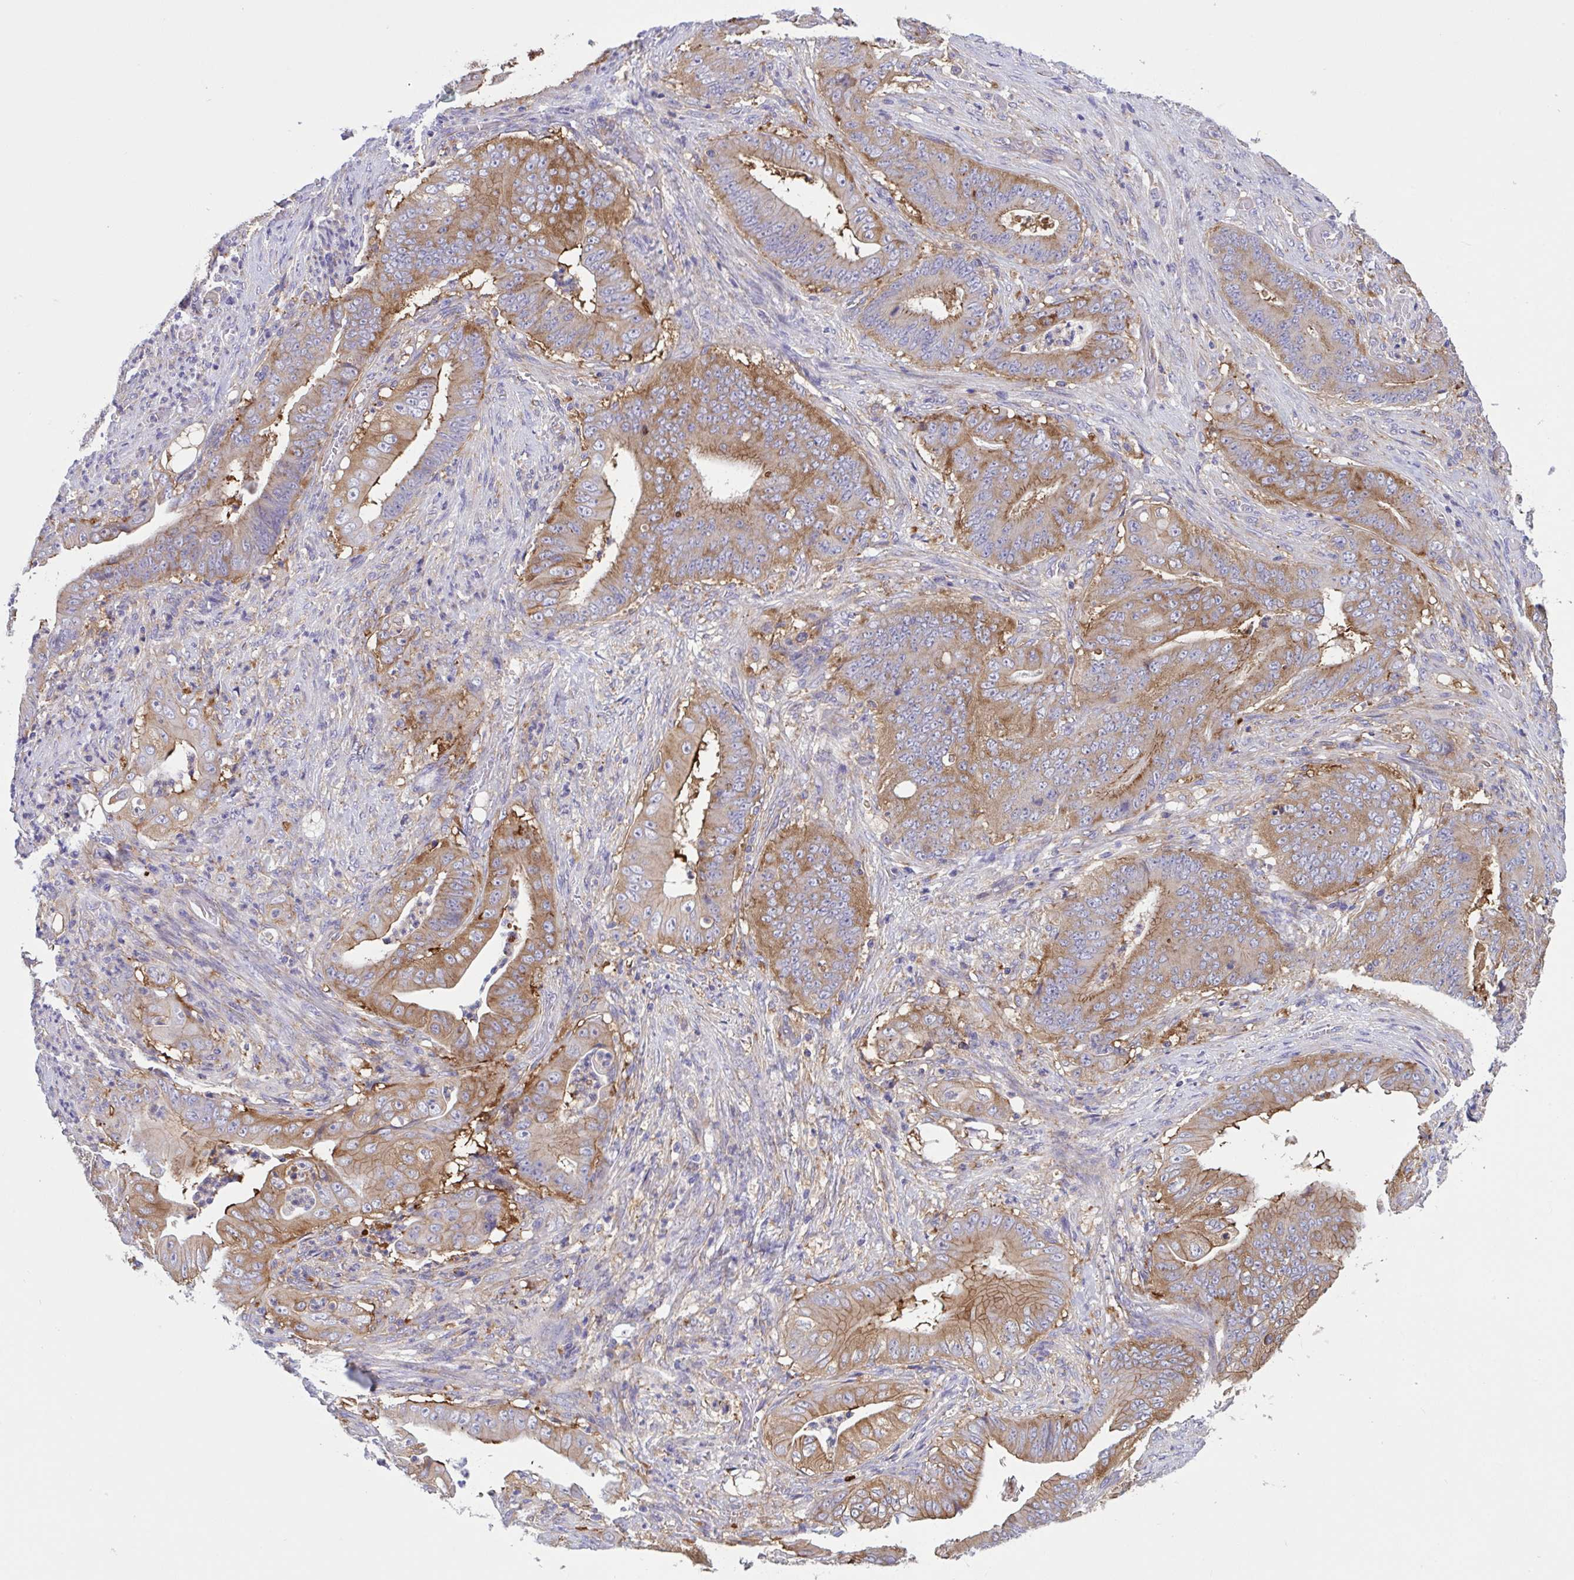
{"staining": {"intensity": "moderate", "quantity": "25%-75%", "location": "cytoplasmic/membranous"}, "tissue": "stomach cancer", "cell_type": "Tumor cells", "image_type": "cancer", "snomed": [{"axis": "morphology", "description": "Adenocarcinoma, NOS"}, {"axis": "topography", "description": "Stomach"}], "caption": "Moderate cytoplasmic/membranous expression is appreciated in approximately 25%-75% of tumor cells in stomach cancer (adenocarcinoma).", "gene": "OR51M1", "patient": {"sex": "female", "age": 73}}